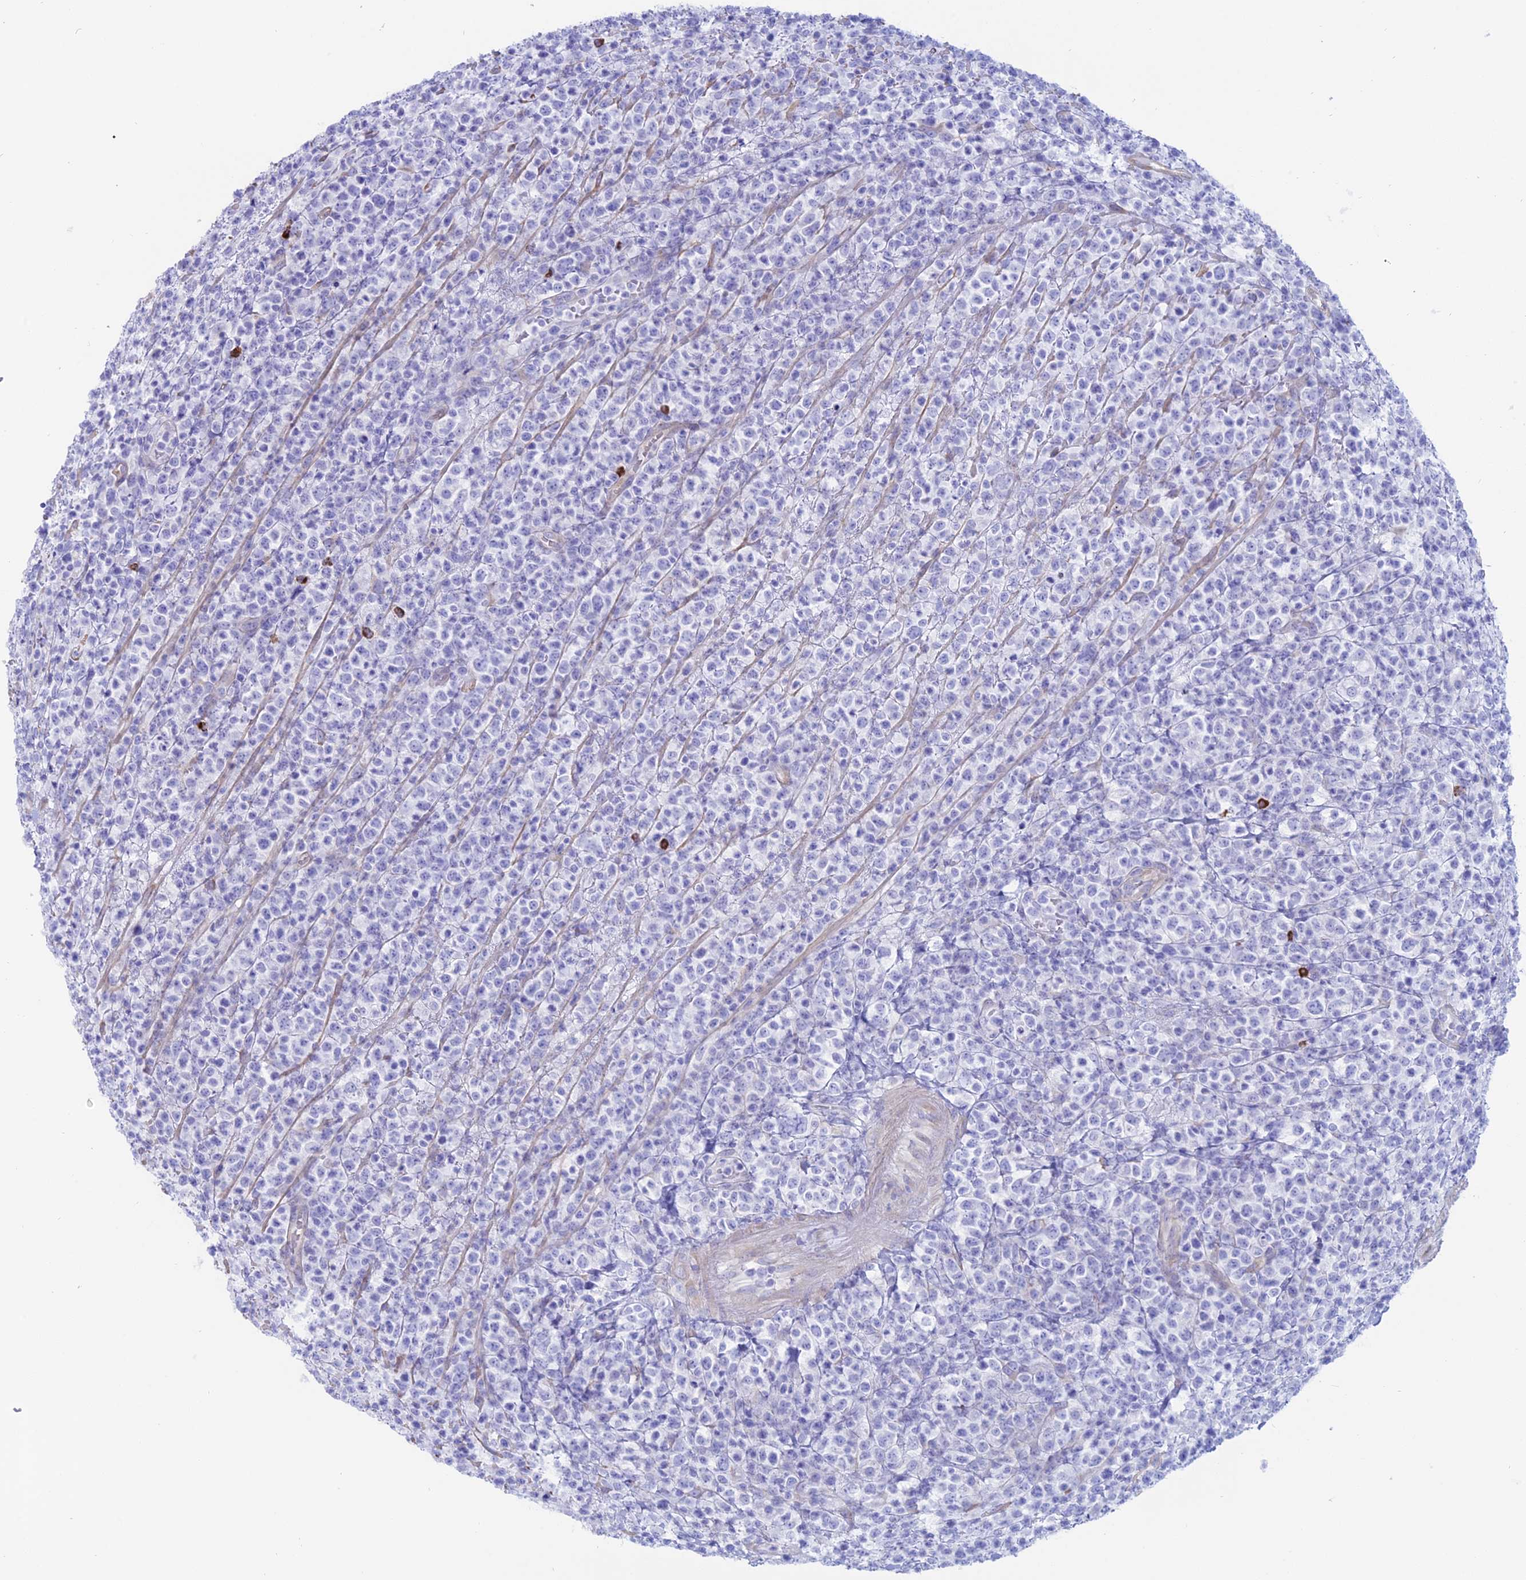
{"staining": {"intensity": "negative", "quantity": "none", "location": "none"}, "tissue": "lymphoma", "cell_type": "Tumor cells", "image_type": "cancer", "snomed": [{"axis": "morphology", "description": "Malignant lymphoma, non-Hodgkin's type, High grade"}, {"axis": "topography", "description": "Colon"}], "caption": "This is an IHC photomicrograph of human high-grade malignant lymphoma, non-Hodgkin's type. There is no expression in tumor cells.", "gene": "OR2AE1", "patient": {"sex": "female", "age": 53}}